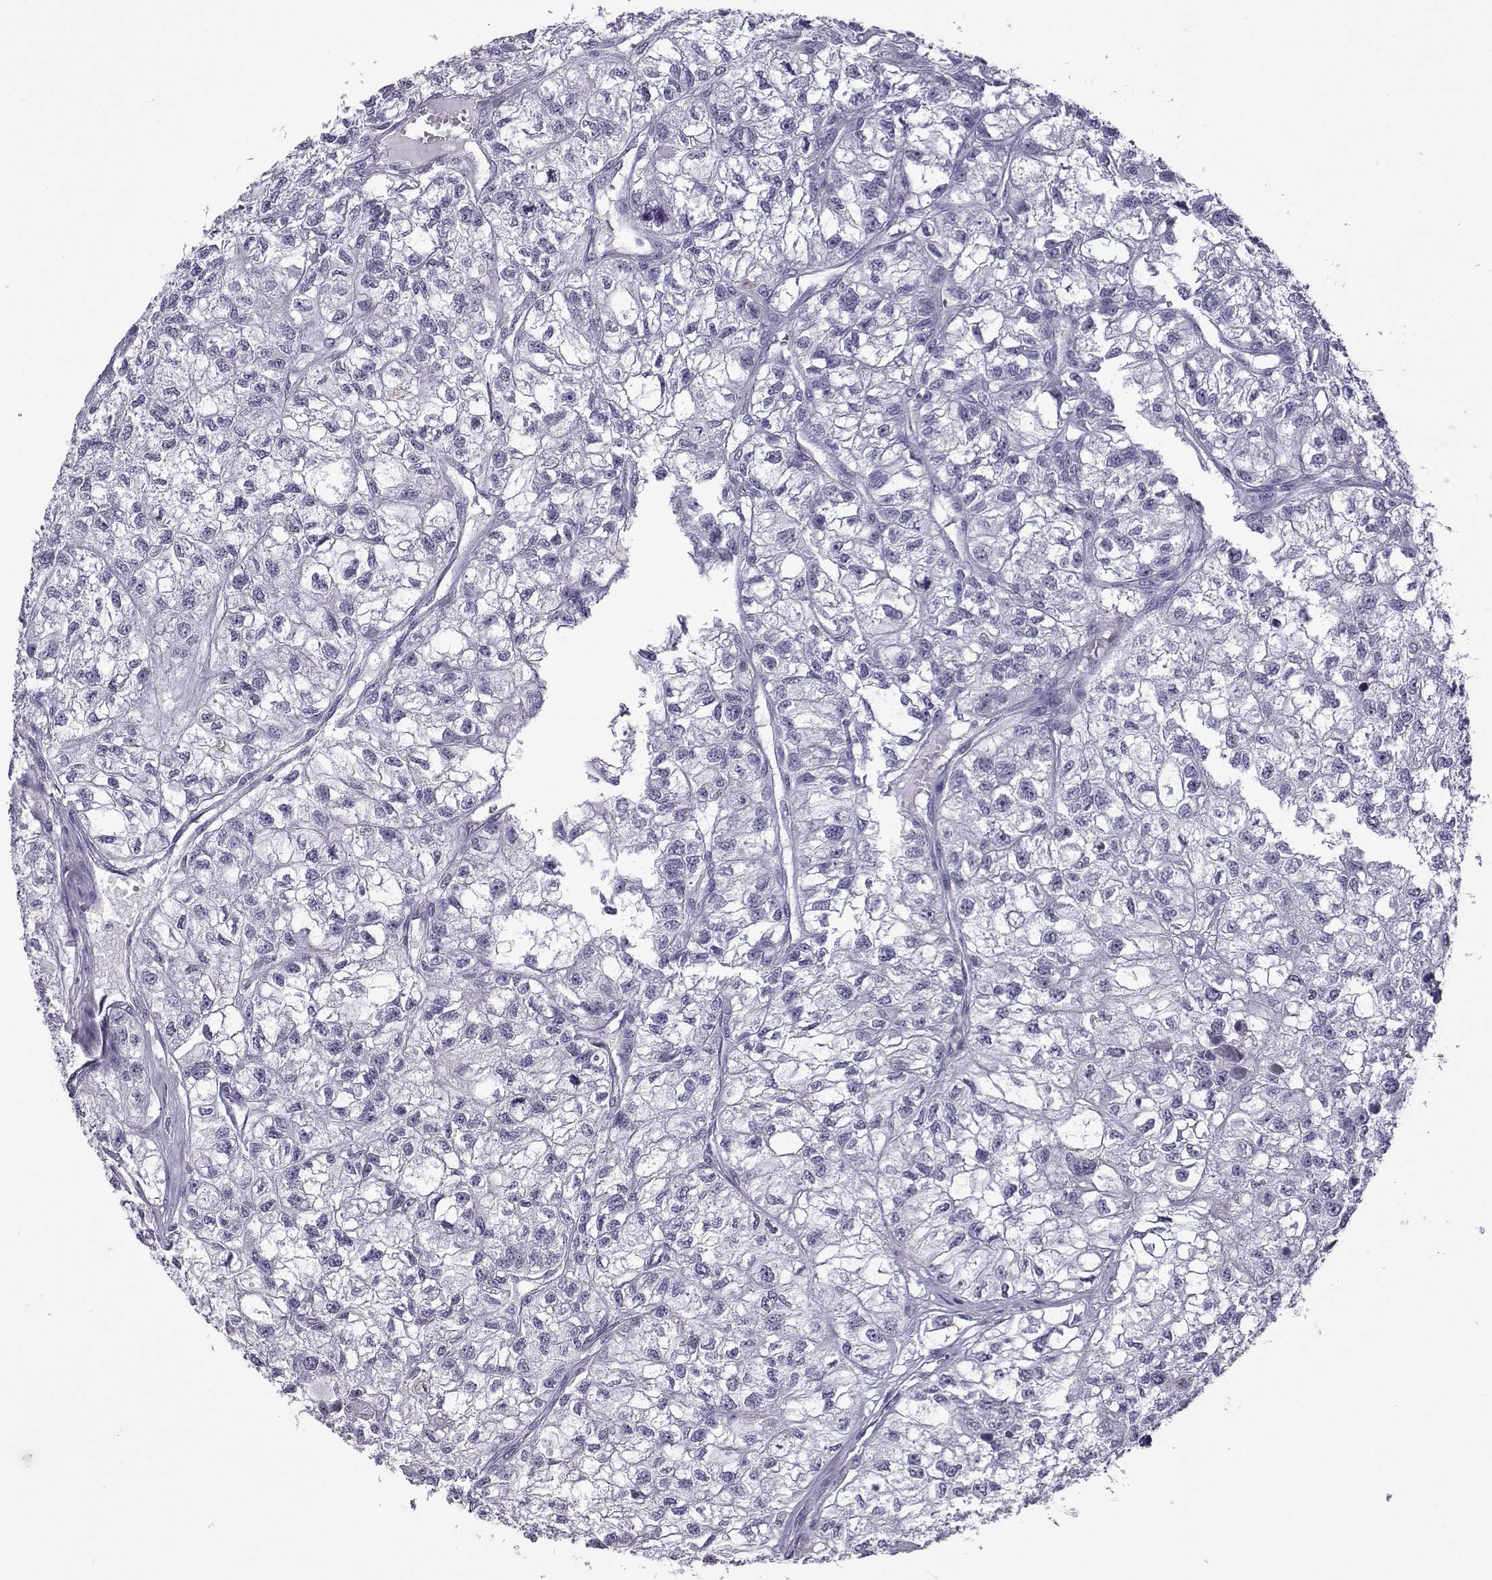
{"staining": {"intensity": "negative", "quantity": "none", "location": "none"}, "tissue": "renal cancer", "cell_type": "Tumor cells", "image_type": "cancer", "snomed": [{"axis": "morphology", "description": "Adenocarcinoma, NOS"}, {"axis": "topography", "description": "Kidney"}], "caption": "The immunohistochemistry (IHC) image has no significant positivity in tumor cells of renal cancer (adenocarcinoma) tissue.", "gene": "MRGBP", "patient": {"sex": "male", "age": 56}}